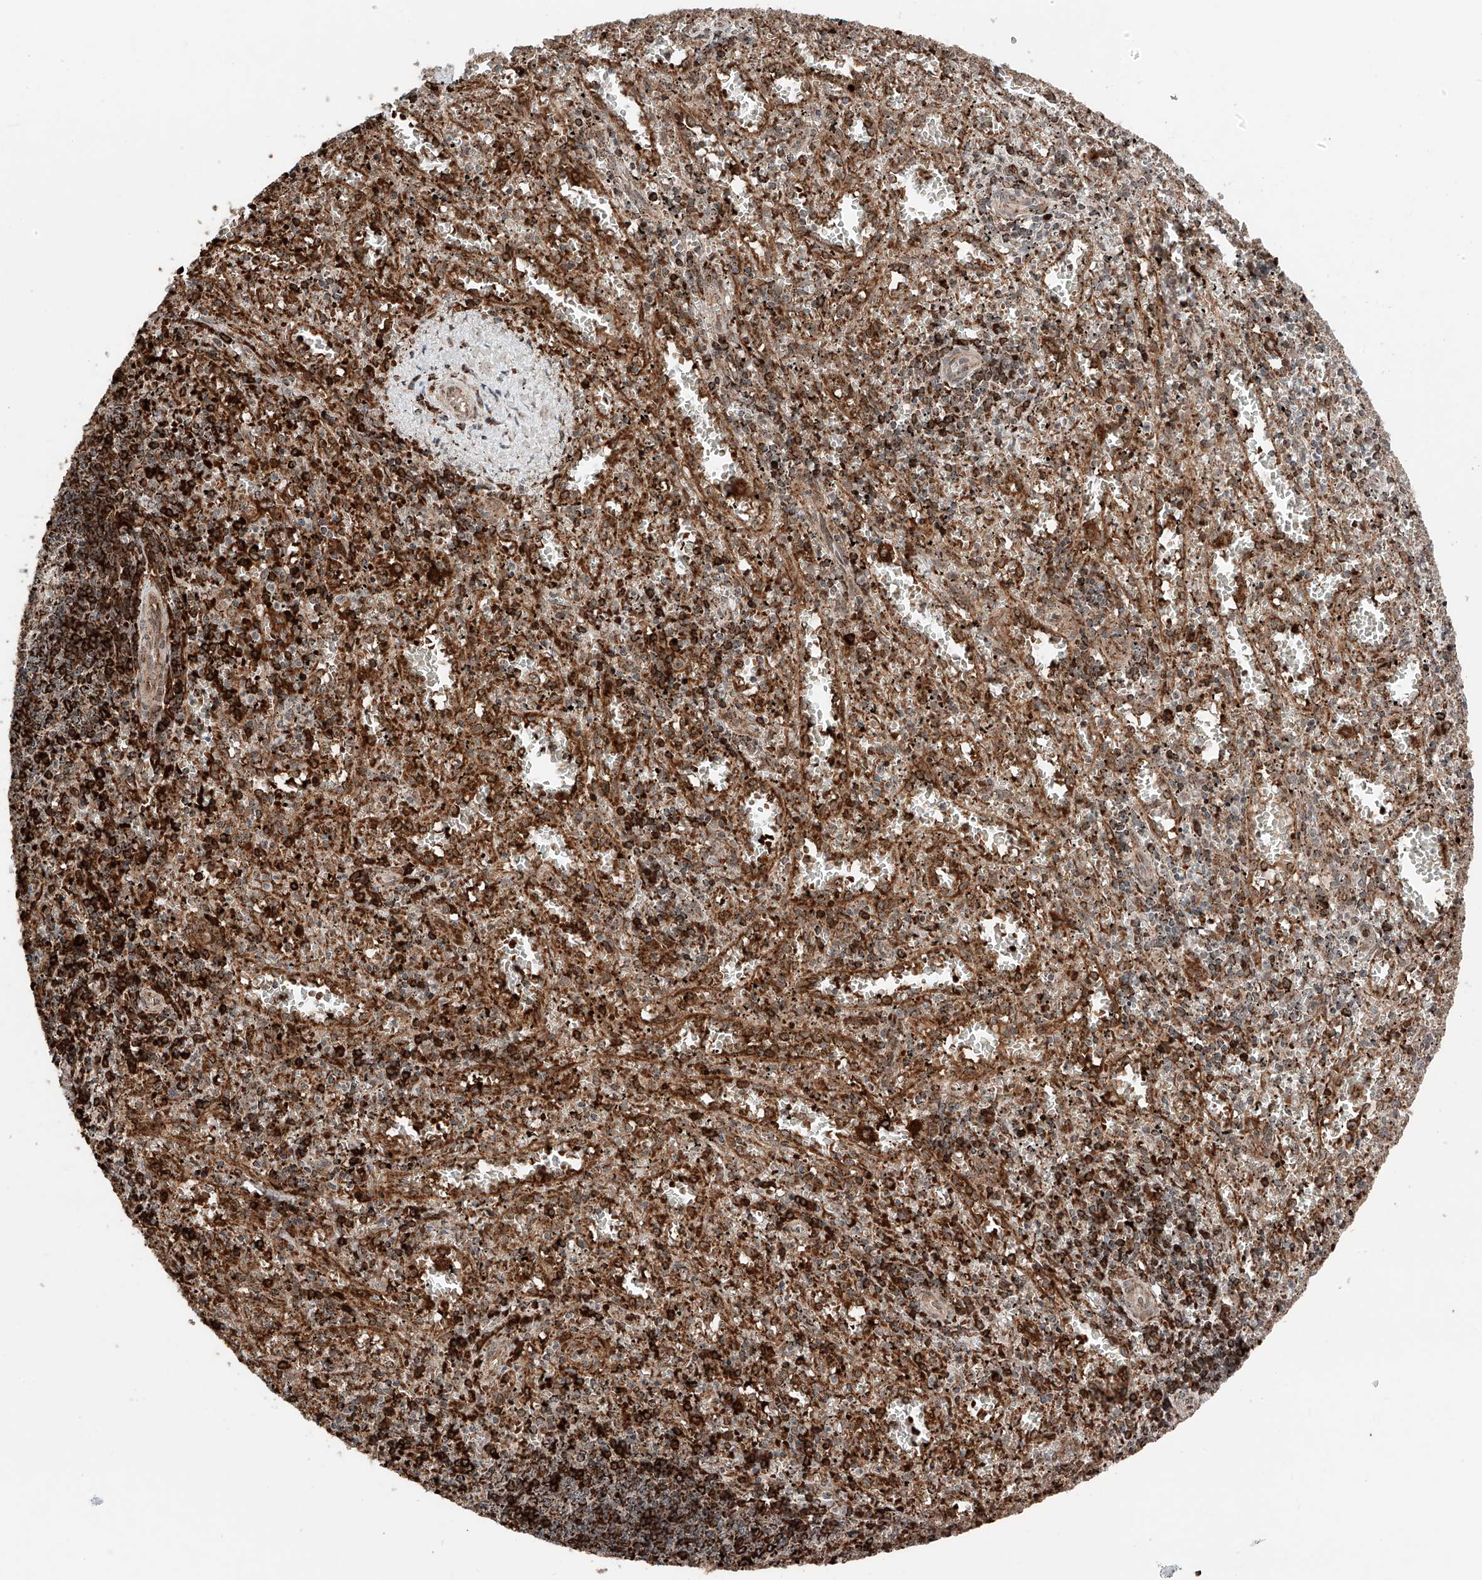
{"staining": {"intensity": "strong", "quantity": "25%-75%", "location": "cytoplasmic/membranous"}, "tissue": "spleen", "cell_type": "Cells in red pulp", "image_type": "normal", "snomed": [{"axis": "morphology", "description": "Normal tissue, NOS"}, {"axis": "topography", "description": "Spleen"}], "caption": "Benign spleen was stained to show a protein in brown. There is high levels of strong cytoplasmic/membranous staining in approximately 25%-75% of cells in red pulp. Using DAB (brown) and hematoxylin (blue) stains, captured at high magnification using brightfield microscopy.", "gene": "ZSCAN29", "patient": {"sex": "male", "age": 11}}